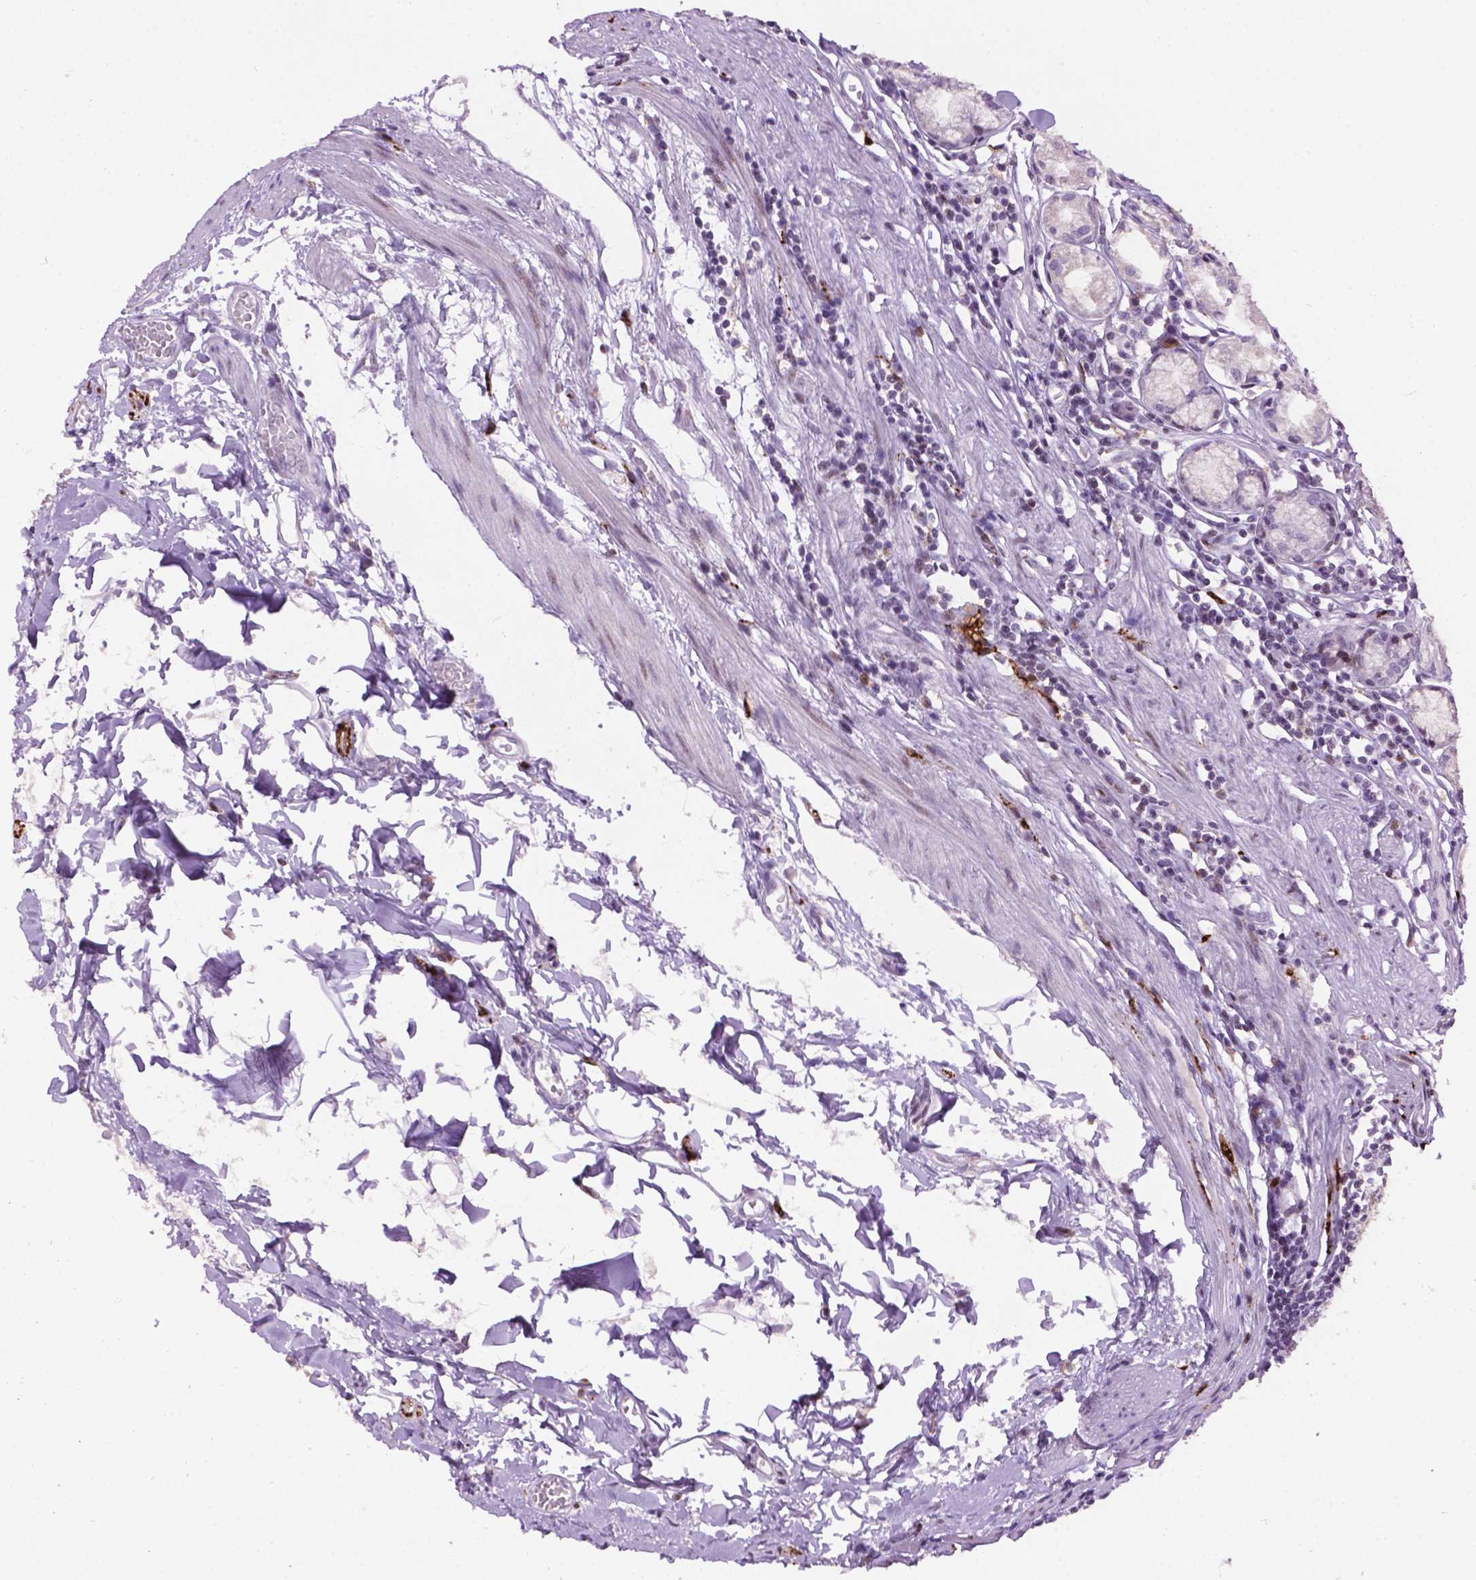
{"staining": {"intensity": "negative", "quantity": "none", "location": "none"}, "tissue": "stomach", "cell_type": "Glandular cells", "image_type": "normal", "snomed": [{"axis": "morphology", "description": "Normal tissue, NOS"}, {"axis": "topography", "description": "Stomach"}], "caption": "A histopathology image of stomach stained for a protein reveals no brown staining in glandular cells. (DAB (3,3'-diaminobenzidine) immunohistochemistry (IHC) visualized using brightfield microscopy, high magnification).", "gene": "TH", "patient": {"sex": "male", "age": 55}}